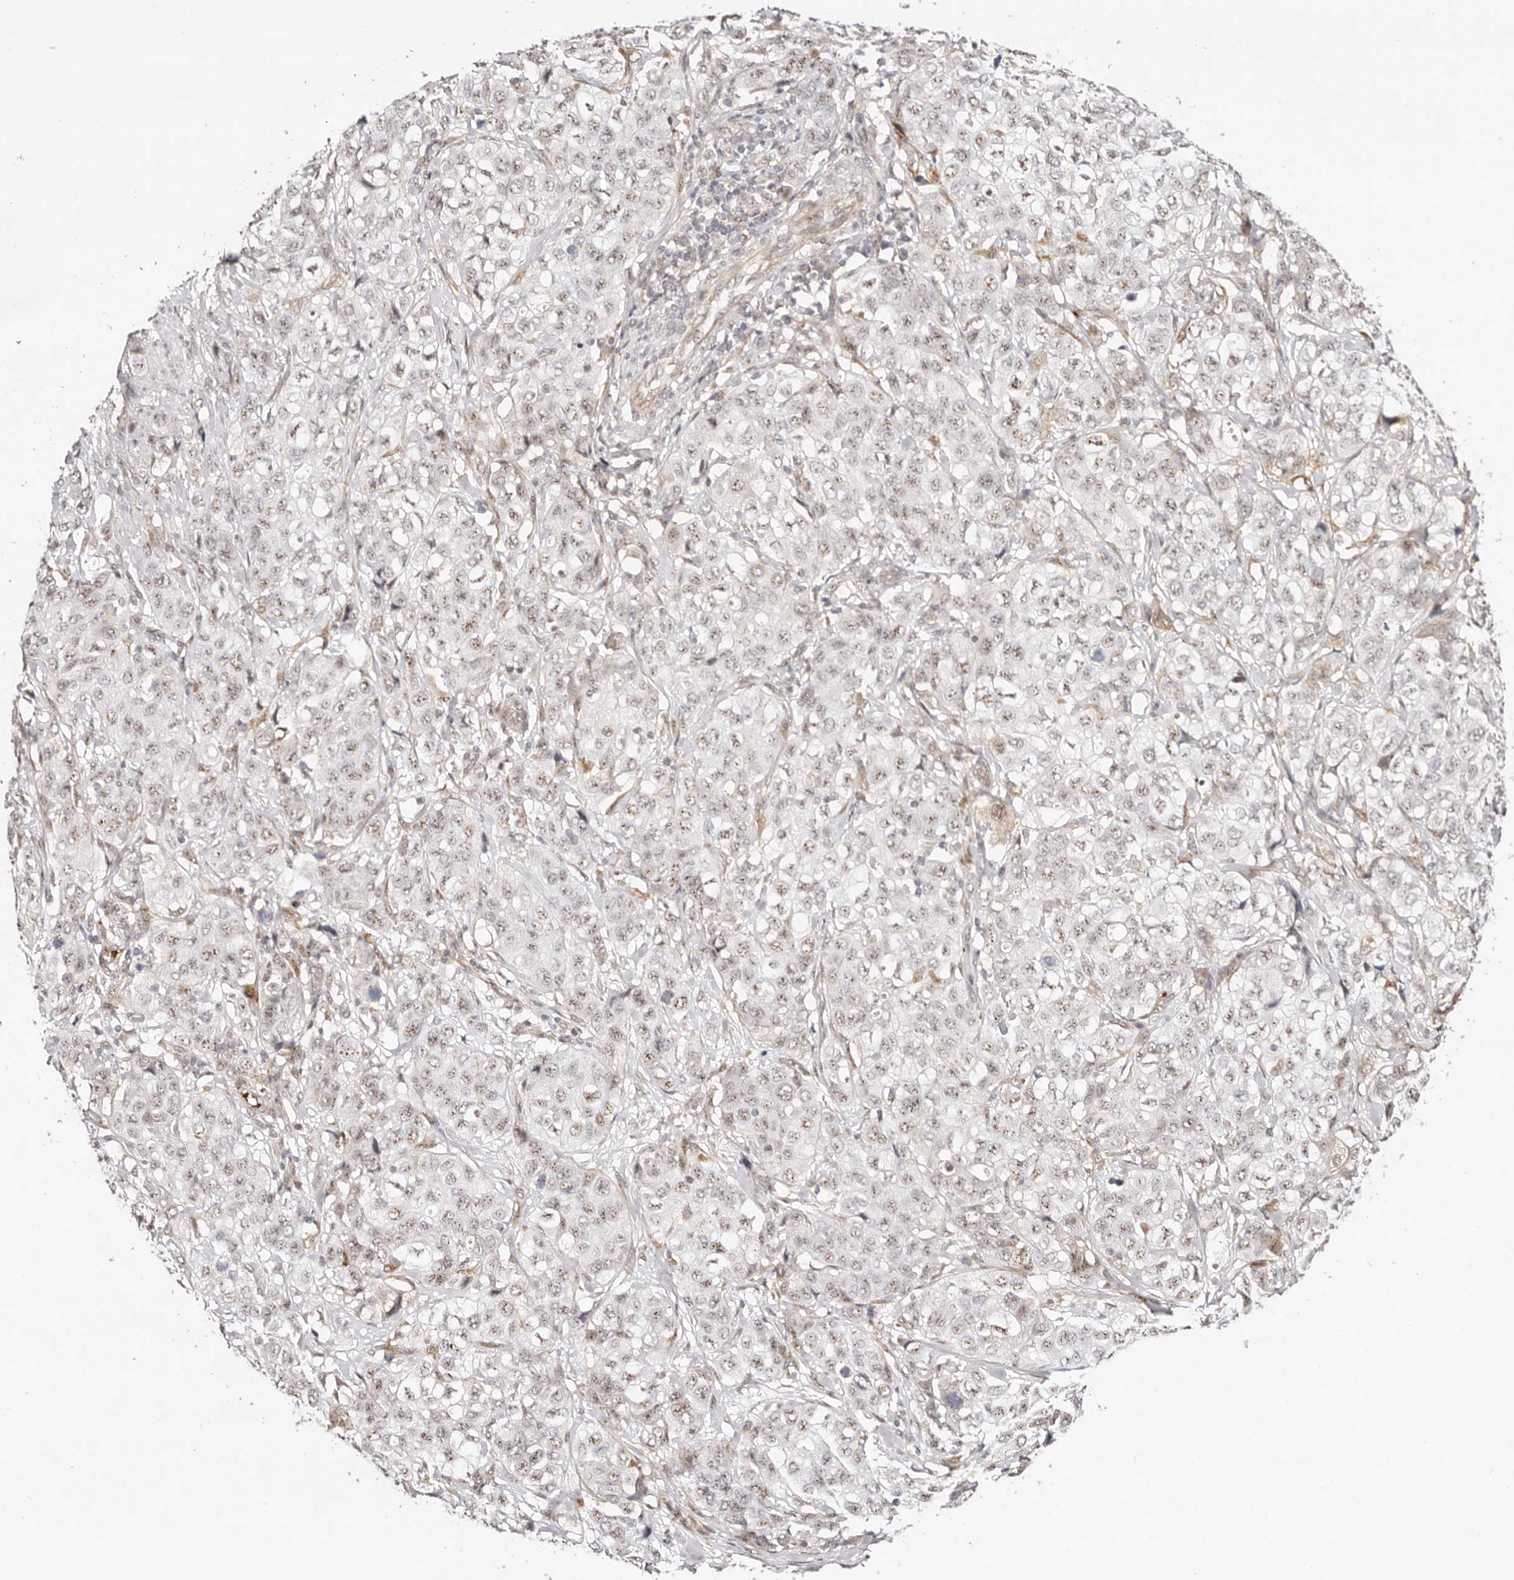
{"staining": {"intensity": "weak", "quantity": ">75%", "location": "nuclear"}, "tissue": "stomach cancer", "cell_type": "Tumor cells", "image_type": "cancer", "snomed": [{"axis": "morphology", "description": "Adenocarcinoma, NOS"}, {"axis": "topography", "description": "Stomach"}], "caption": "DAB (3,3'-diaminobenzidine) immunohistochemical staining of human stomach adenocarcinoma reveals weak nuclear protein staining in about >75% of tumor cells. (Brightfield microscopy of DAB IHC at high magnification).", "gene": "WRN", "patient": {"sex": "male", "age": 48}}